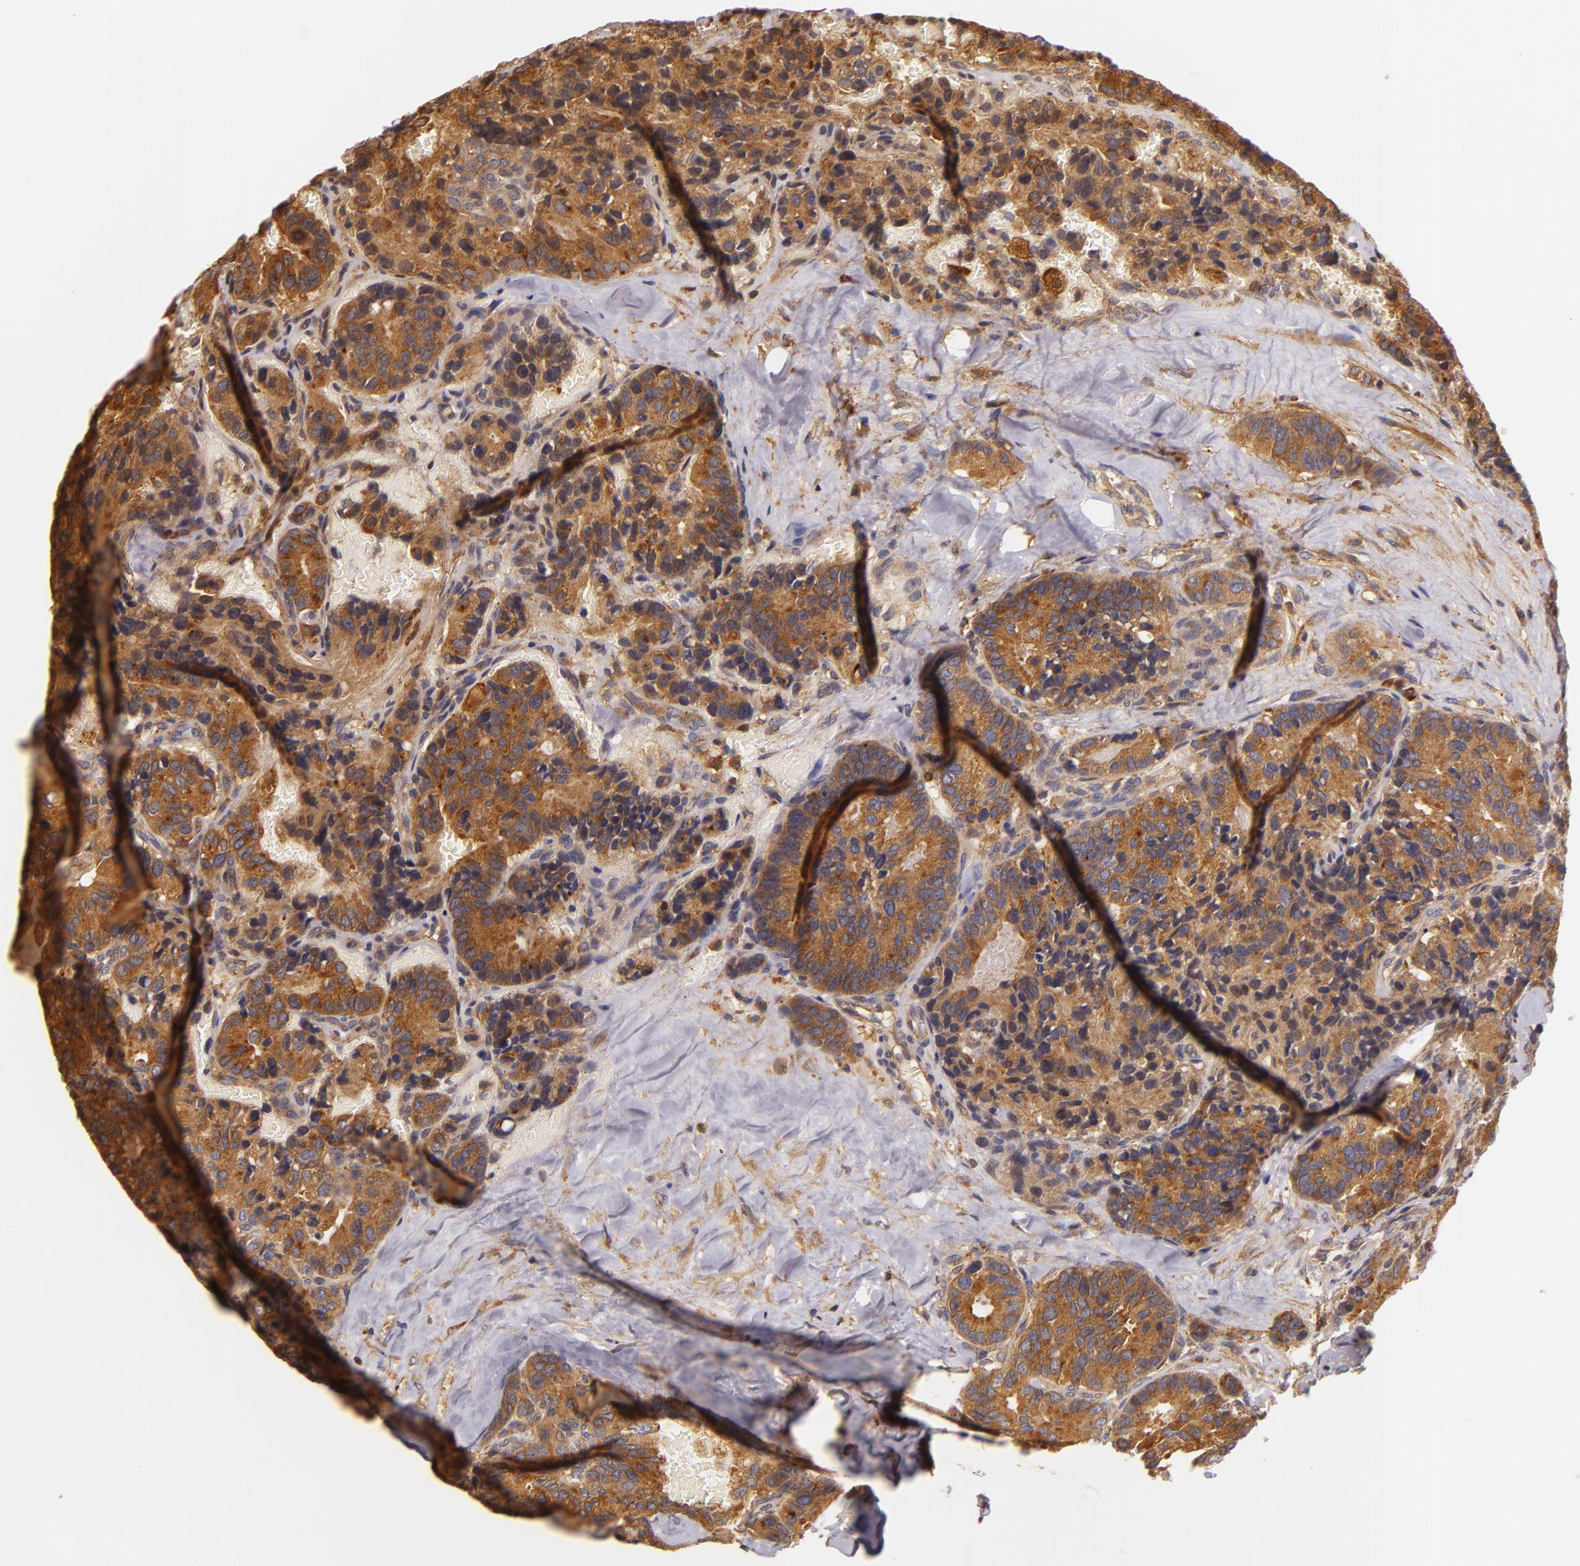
{"staining": {"intensity": "strong", "quantity": ">75%", "location": "cytoplasmic/membranous"}, "tissue": "breast cancer", "cell_type": "Tumor cells", "image_type": "cancer", "snomed": [{"axis": "morphology", "description": "Duct carcinoma"}, {"axis": "topography", "description": "Breast"}], "caption": "Immunohistochemical staining of breast cancer (invasive ductal carcinoma) displays high levels of strong cytoplasmic/membranous protein expression in approximately >75% of tumor cells. Using DAB (brown) and hematoxylin (blue) stains, captured at high magnification using brightfield microscopy.", "gene": "TOM1", "patient": {"sex": "female", "age": 69}}